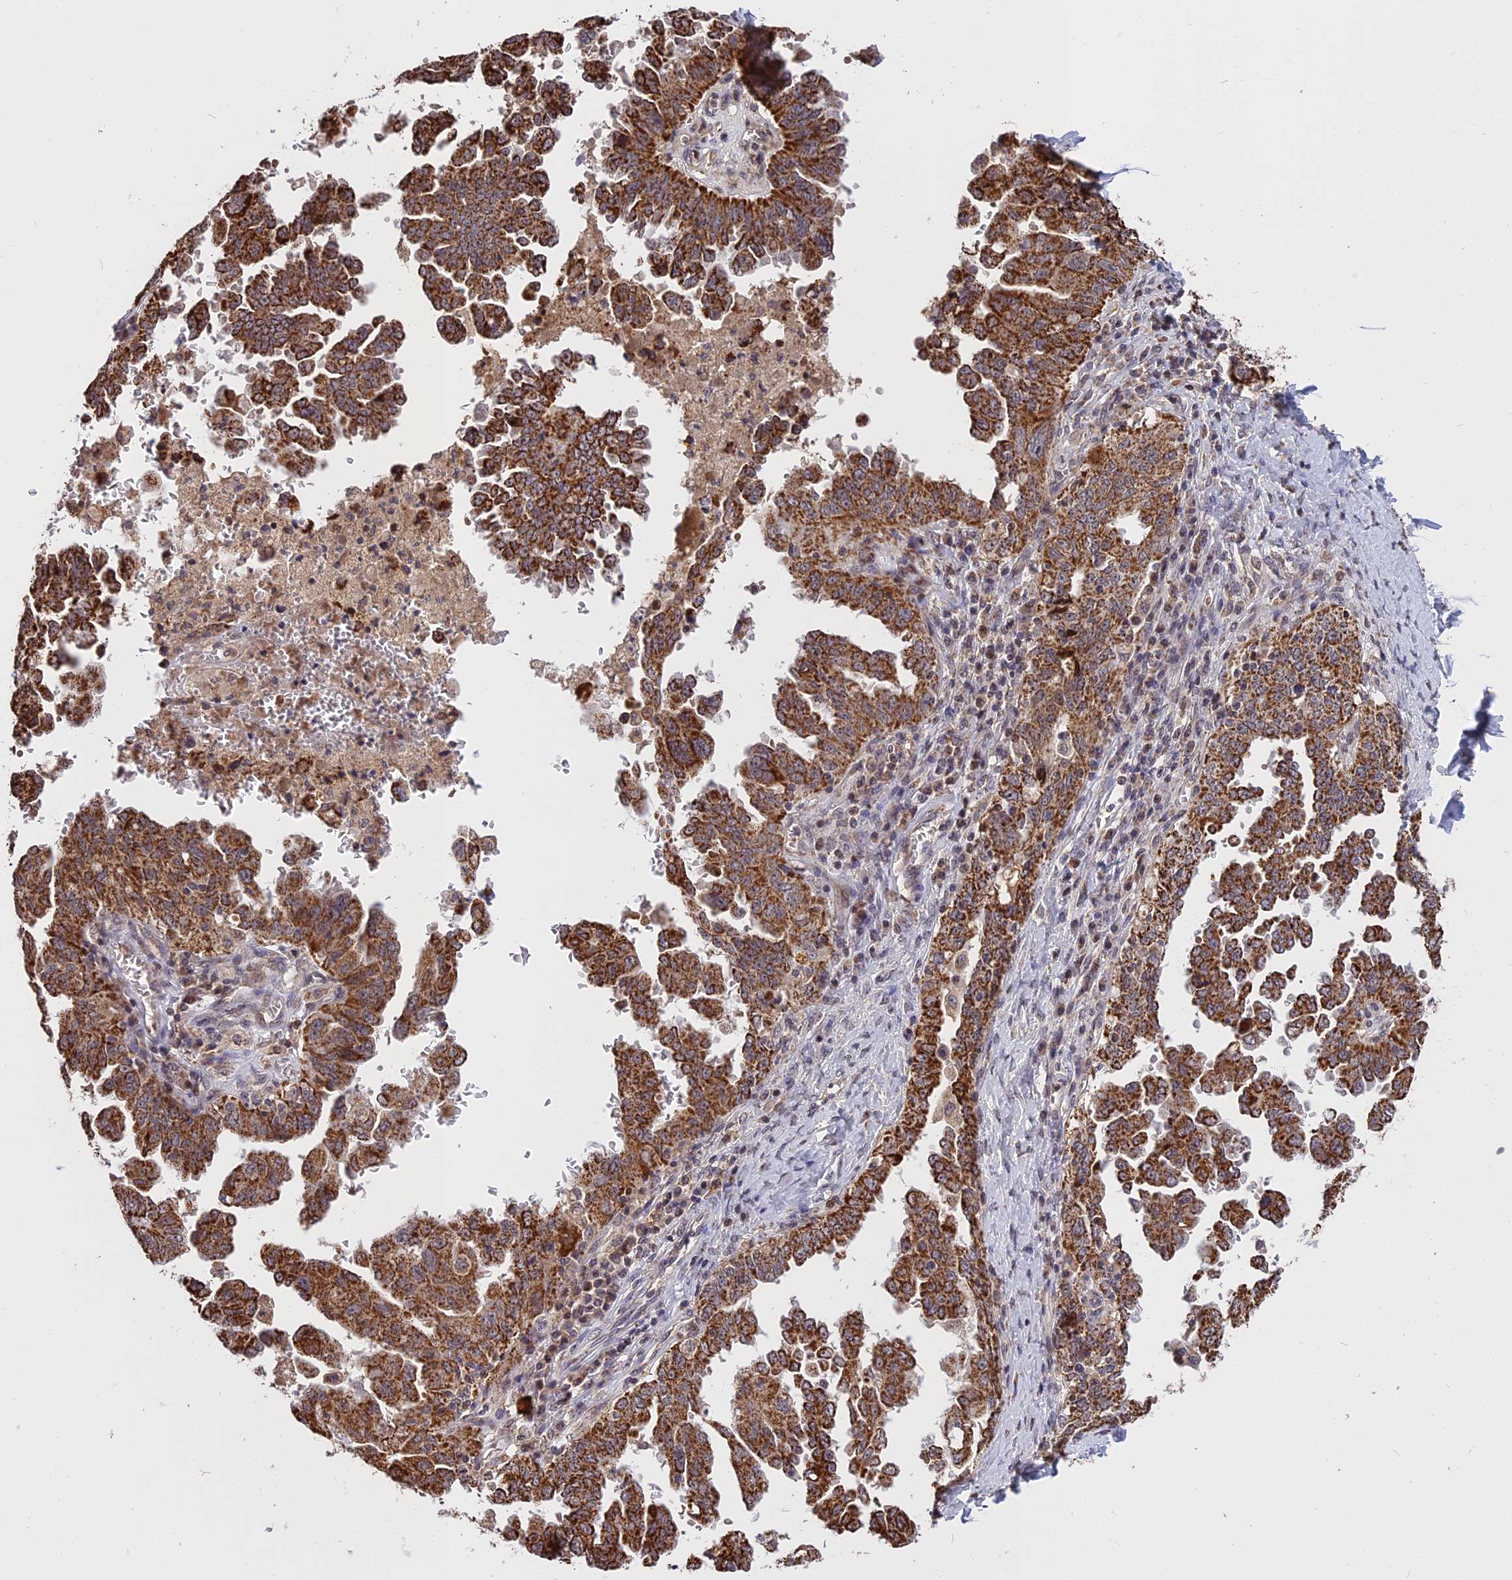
{"staining": {"intensity": "strong", "quantity": ">75%", "location": "cytoplasmic/membranous"}, "tissue": "ovarian cancer", "cell_type": "Tumor cells", "image_type": "cancer", "snomed": [{"axis": "morphology", "description": "Carcinoma, endometroid"}, {"axis": "topography", "description": "Ovary"}], "caption": "Ovarian cancer (endometroid carcinoma) was stained to show a protein in brown. There is high levels of strong cytoplasmic/membranous staining in approximately >75% of tumor cells.", "gene": "RERGL", "patient": {"sex": "female", "age": 62}}